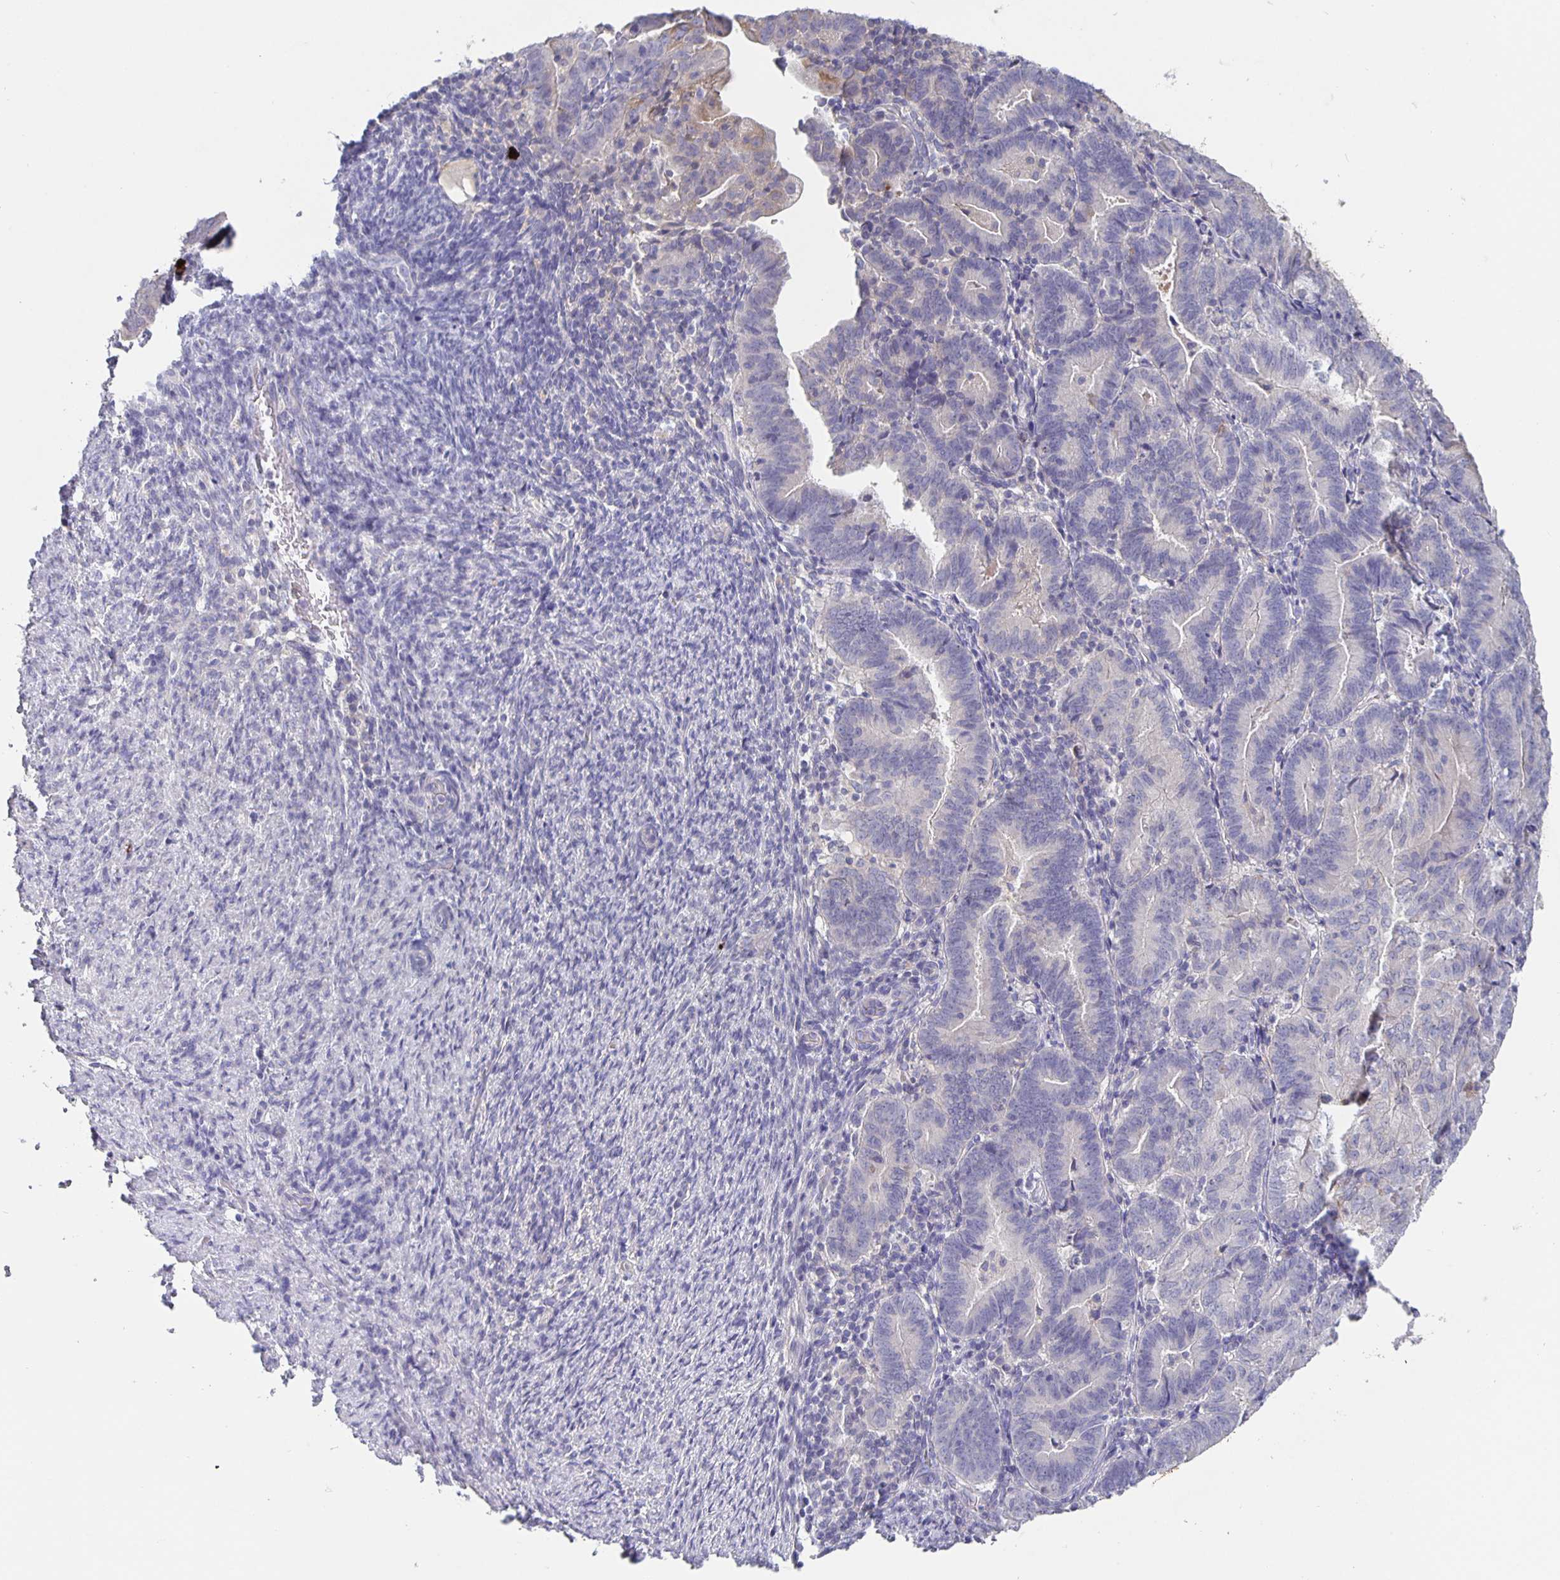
{"staining": {"intensity": "negative", "quantity": "none", "location": "none"}, "tissue": "endometrial cancer", "cell_type": "Tumor cells", "image_type": "cancer", "snomed": [{"axis": "morphology", "description": "Adenocarcinoma, NOS"}, {"axis": "topography", "description": "Endometrium"}], "caption": "A micrograph of human adenocarcinoma (endometrial) is negative for staining in tumor cells. (DAB (3,3'-diaminobenzidine) immunohistochemistry (IHC), high magnification).", "gene": "GDF15", "patient": {"sex": "female", "age": 70}}